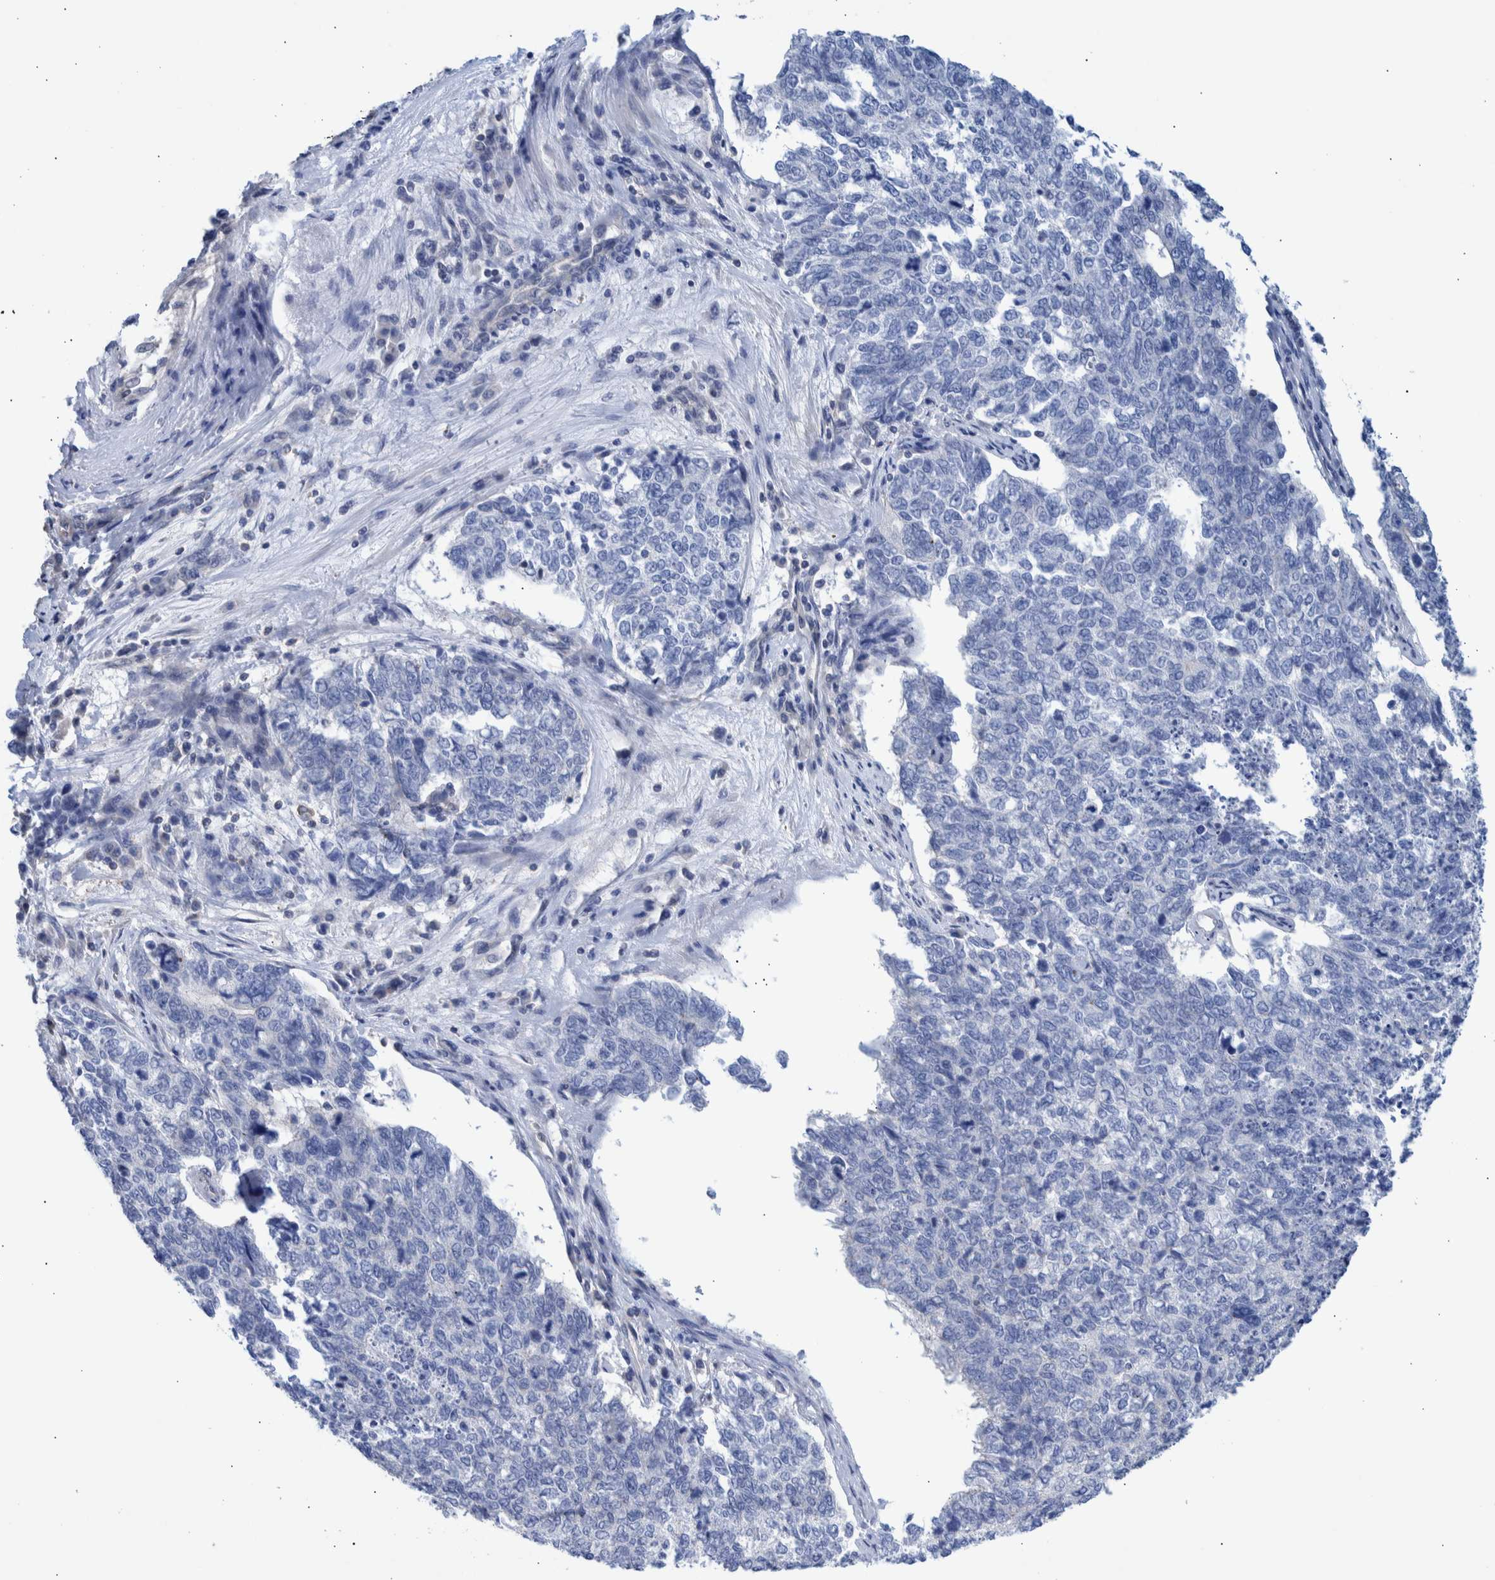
{"staining": {"intensity": "negative", "quantity": "none", "location": "none"}, "tissue": "cervical cancer", "cell_type": "Tumor cells", "image_type": "cancer", "snomed": [{"axis": "morphology", "description": "Squamous cell carcinoma, NOS"}, {"axis": "topography", "description": "Cervix"}], "caption": "Immunohistochemistry of human cervical cancer shows no staining in tumor cells.", "gene": "PPP3CC", "patient": {"sex": "female", "age": 63}}